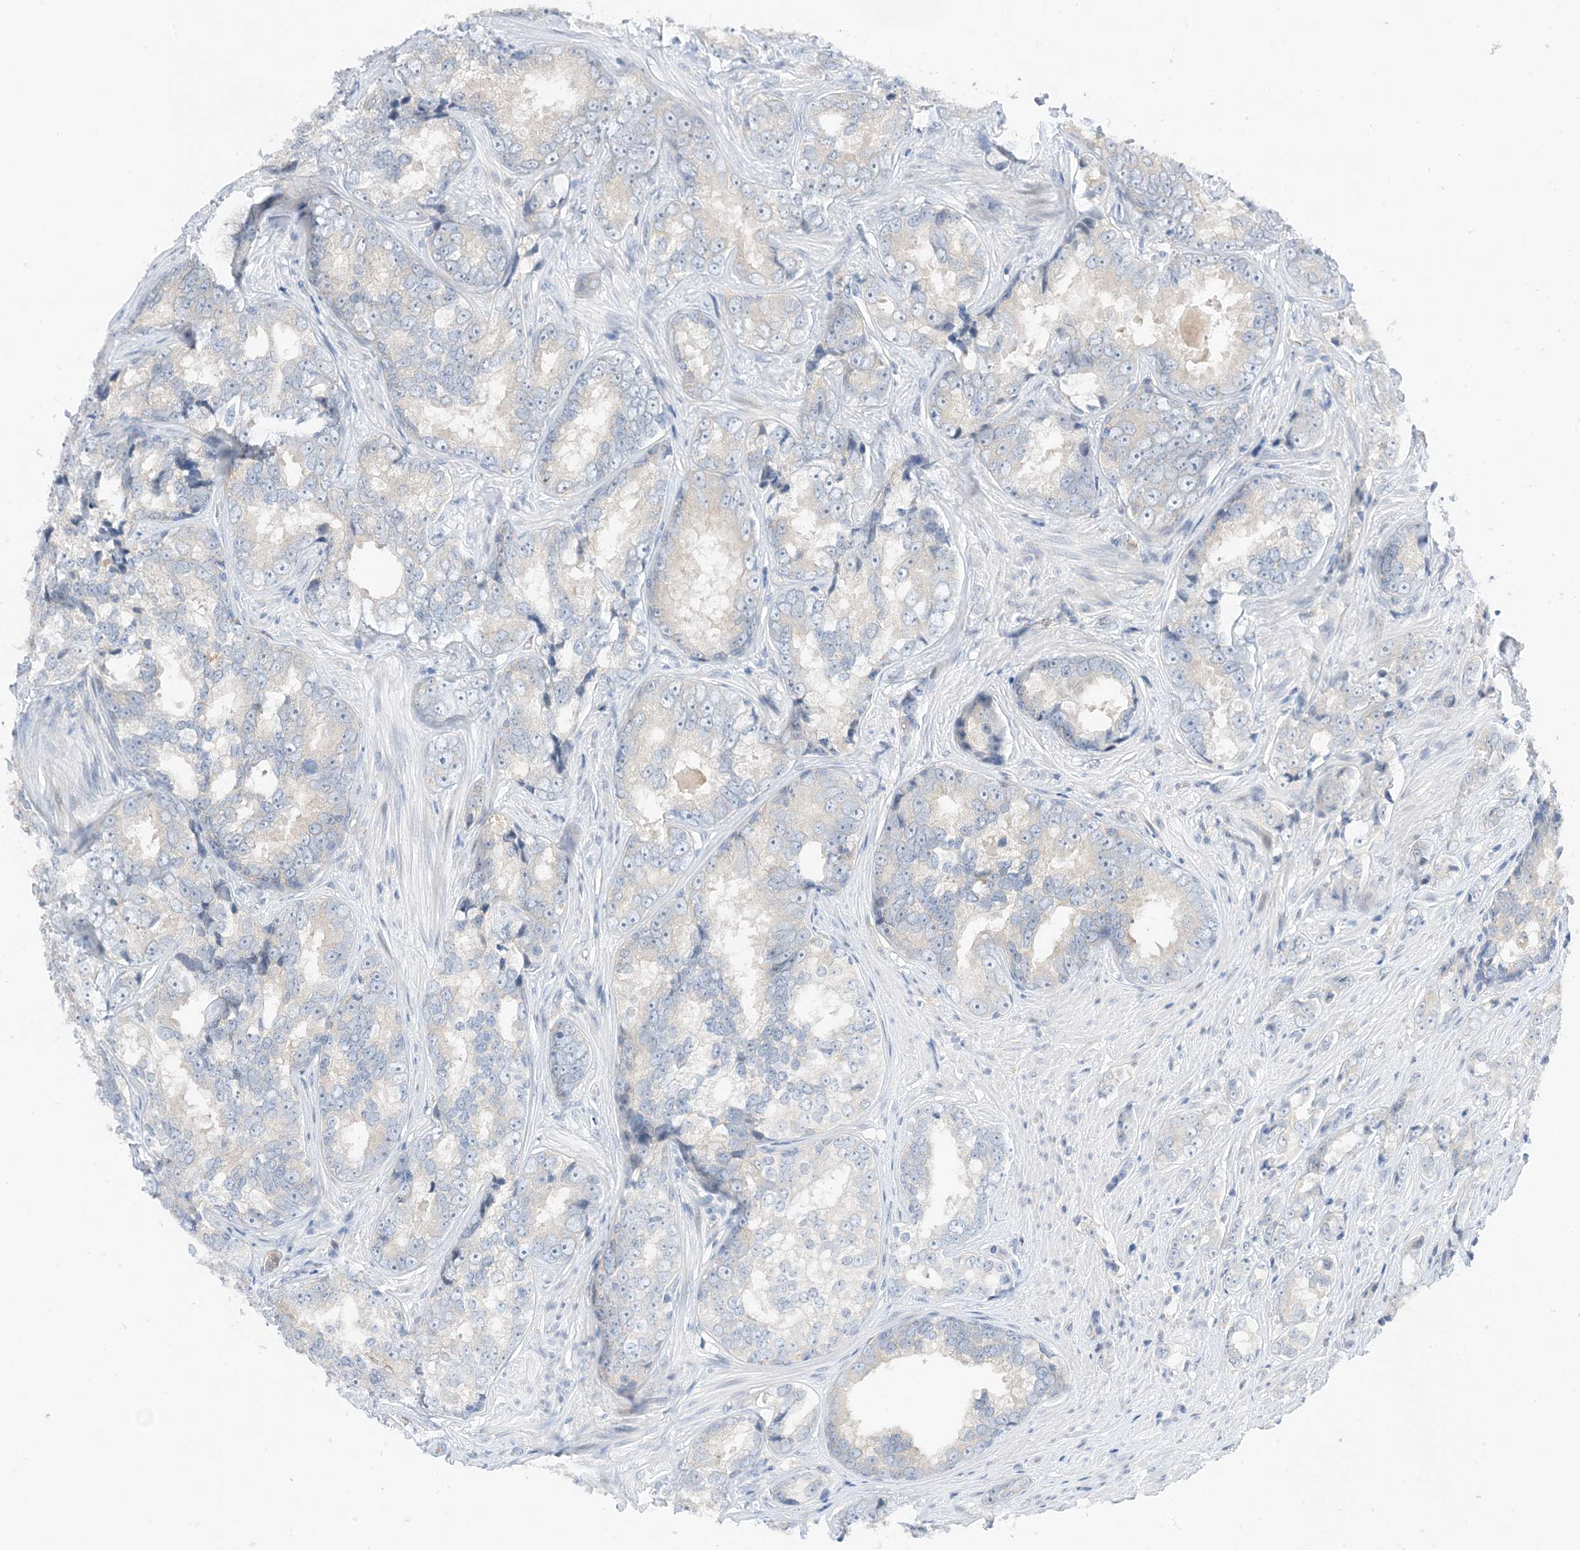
{"staining": {"intensity": "negative", "quantity": "none", "location": "none"}, "tissue": "prostate cancer", "cell_type": "Tumor cells", "image_type": "cancer", "snomed": [{"axis": "morphology", "description": "Adenocarcinoma, High grade"}, {"axis": "topography", "description": "Prostate"}], "caption": "Protein analysis of adenocarcinoma (high-grade) (prostate) exhibits no significant positivity in tumor cells.", "gene": "KIFBP", "patient": {"sex": "male", "age": 66}}